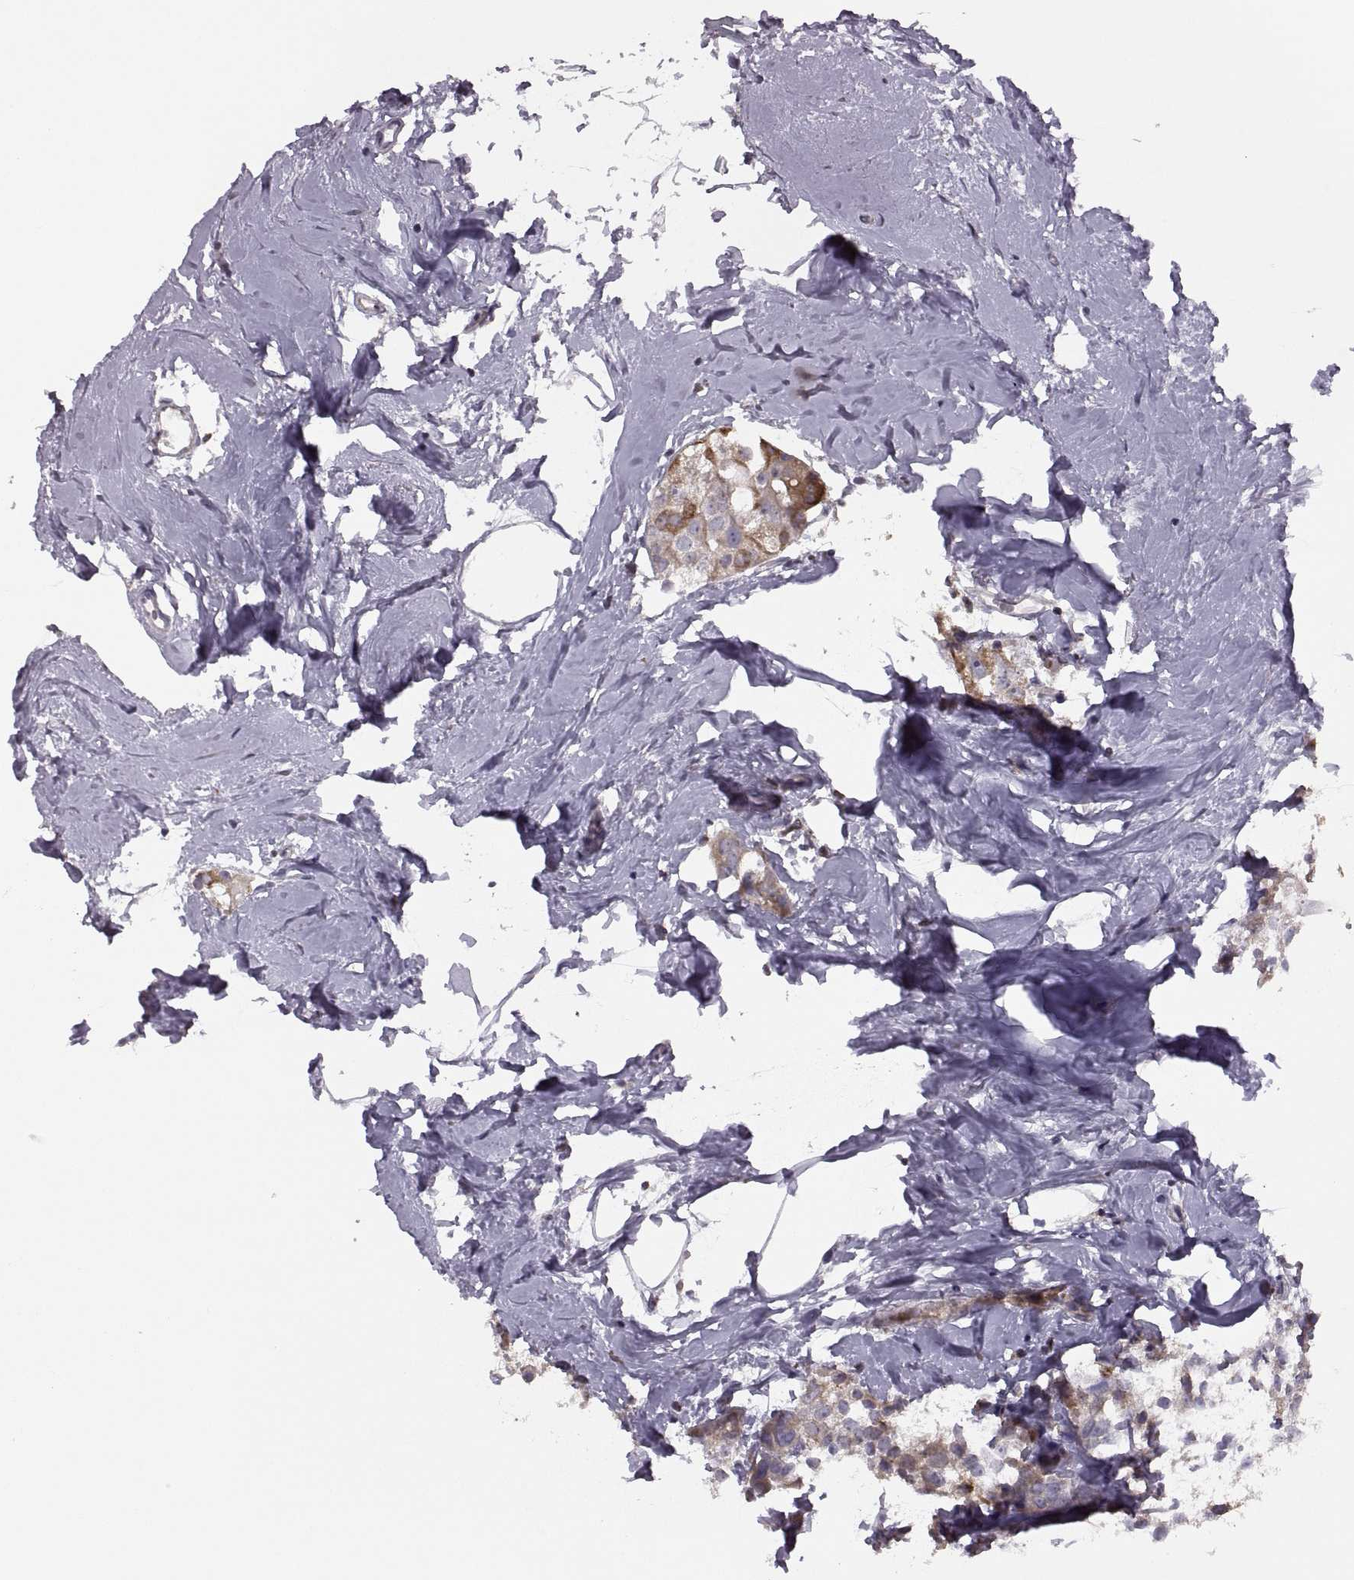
{"staining": {"intensity": "moderate", "quantity": "25%-75%", "location": "cytoplasmic/membranous"}, "tissue": "breast cancer", "cell_type": "Tumor cells", "image_type": "cancer", "snomed": [{"axis": "morphology", "description": "Duct carcinoma"}, {"axis": "topography", "description": "Breast"}], "caption": "Protein staining shows moderate cytoplasmic/membranous positivity in about 25%-75% of tumor cells in breast cancer.", "gene": "LETM2", "patient": {"sex": "female", "age": 40}}